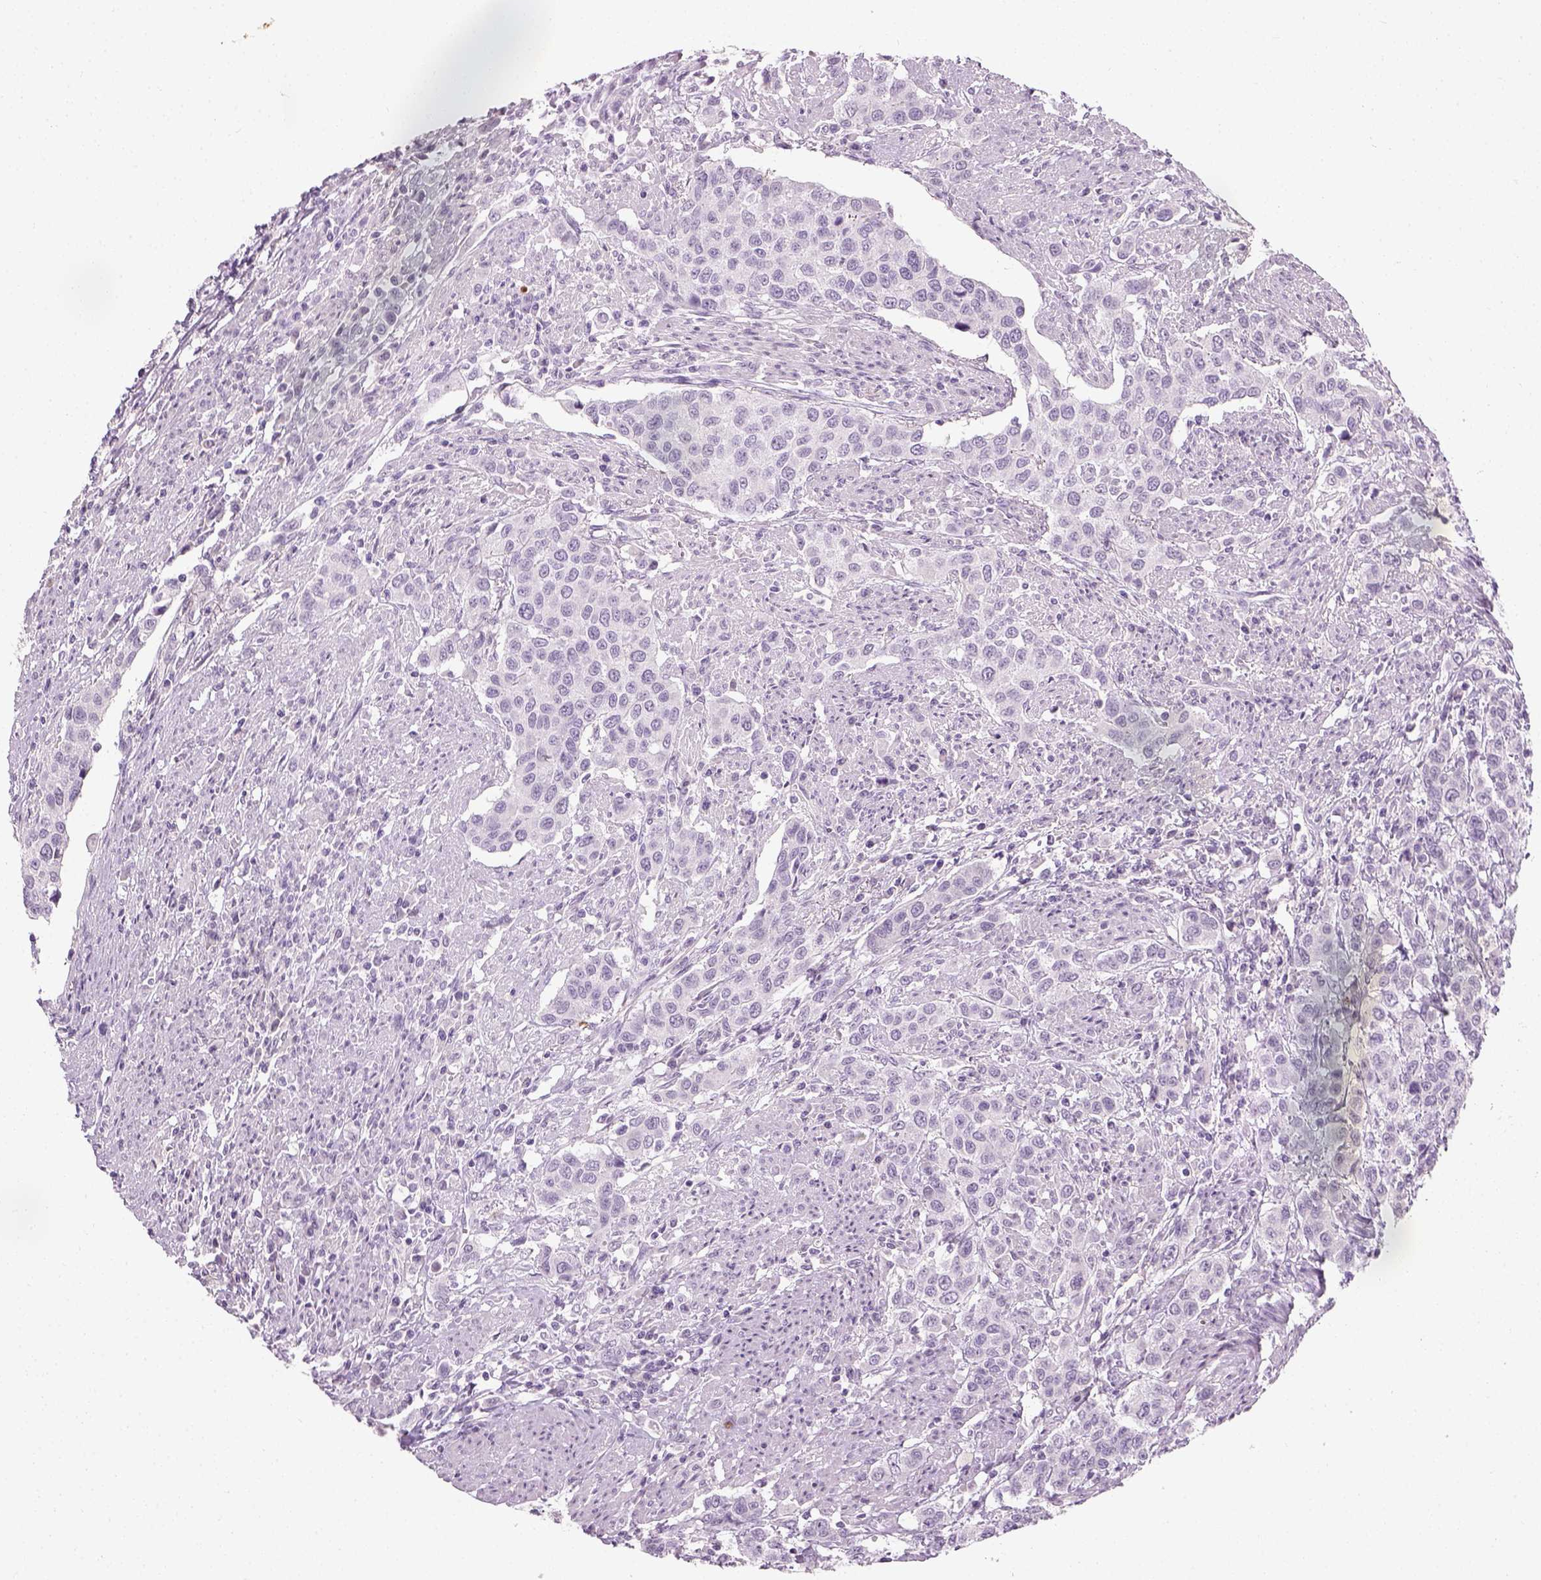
{"staining": {"intensity": "negative", "quantity": "none", "location": "none"}, "tissue": "urothelial cancer", "cell_type": "Tumor cells", "image_type": "cancer", "snomed": [{"axis": "morphology", "description": "Urothelial carcinoma, High grade"}, {"axis": "topography", "description": "Urinary bladder"}], "caption": "This is an immunohistochemistry (IHC) photomicrograph of human high-grade urothelial carcinoma. There is no expression in tumor cells.", "gene": "TH", "patient": {"sex": "female", "age": 58}}